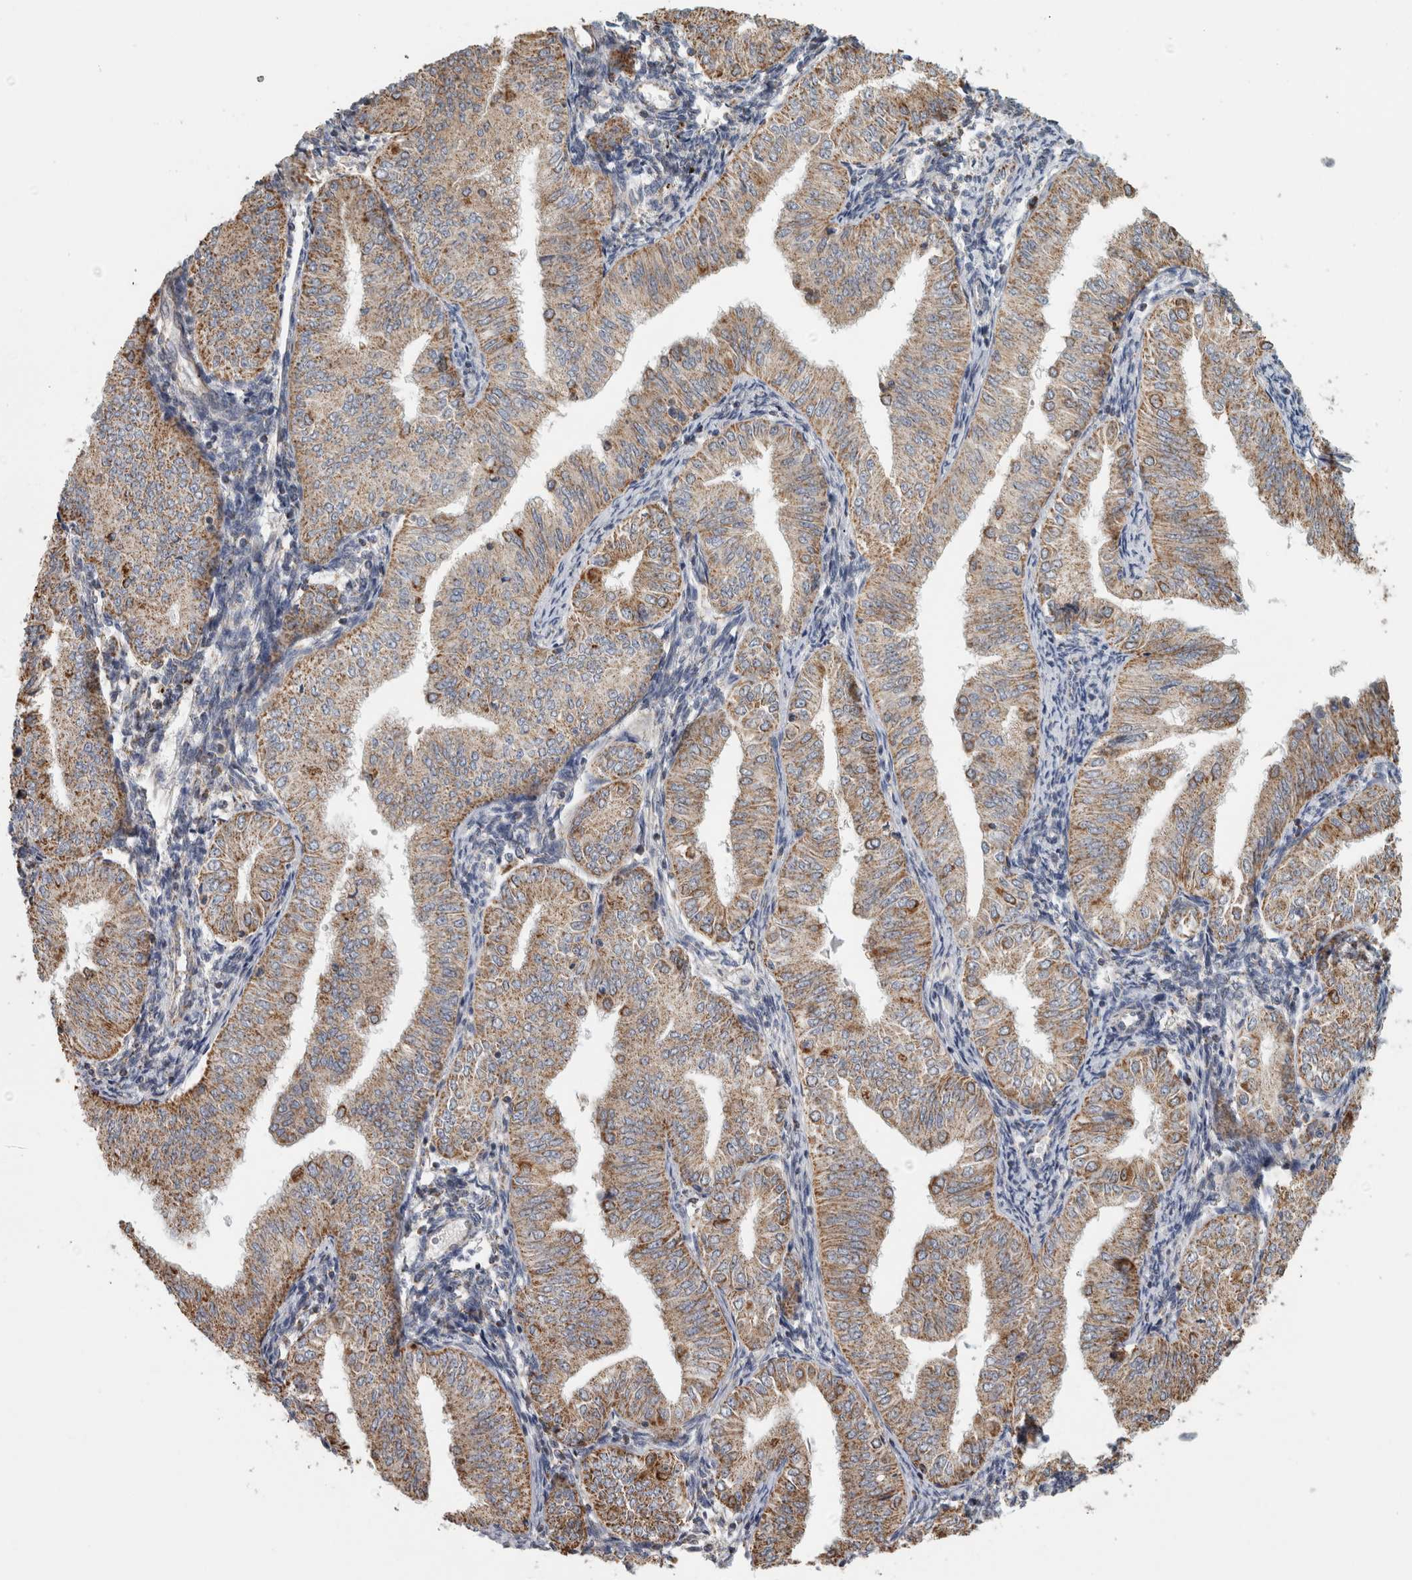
{"staining": {"intensity": "moderate", "quantity": ">75%", "location": "cytoplasmic/membranous"}, "tissue": "endometrial cancer", "cell_type": "Tumor cells", "image_type": "cancer", "snomed": [{"axis": "morphology", "description": "Normal tissue, NOS"}, {"axis": "morphology", "description": "Adenocarcinoma, NOS"}, {"axis": "topography", "description": "Endometrium"}], "caption": "Immunohistochemical staining of human endometrial cancer (adenocarcinoma) exhibits moderate cytoplasmic/membranous protein staining in approximately >75% of tumor cells. The staining was performed using DAB to visualize the protein expression in brown, while the nuclei were stained in blue with hematoxylin (Magnification: 20x).", "gene": "ST8SIA1", "patient": {"sex": "female", "age": 53}}